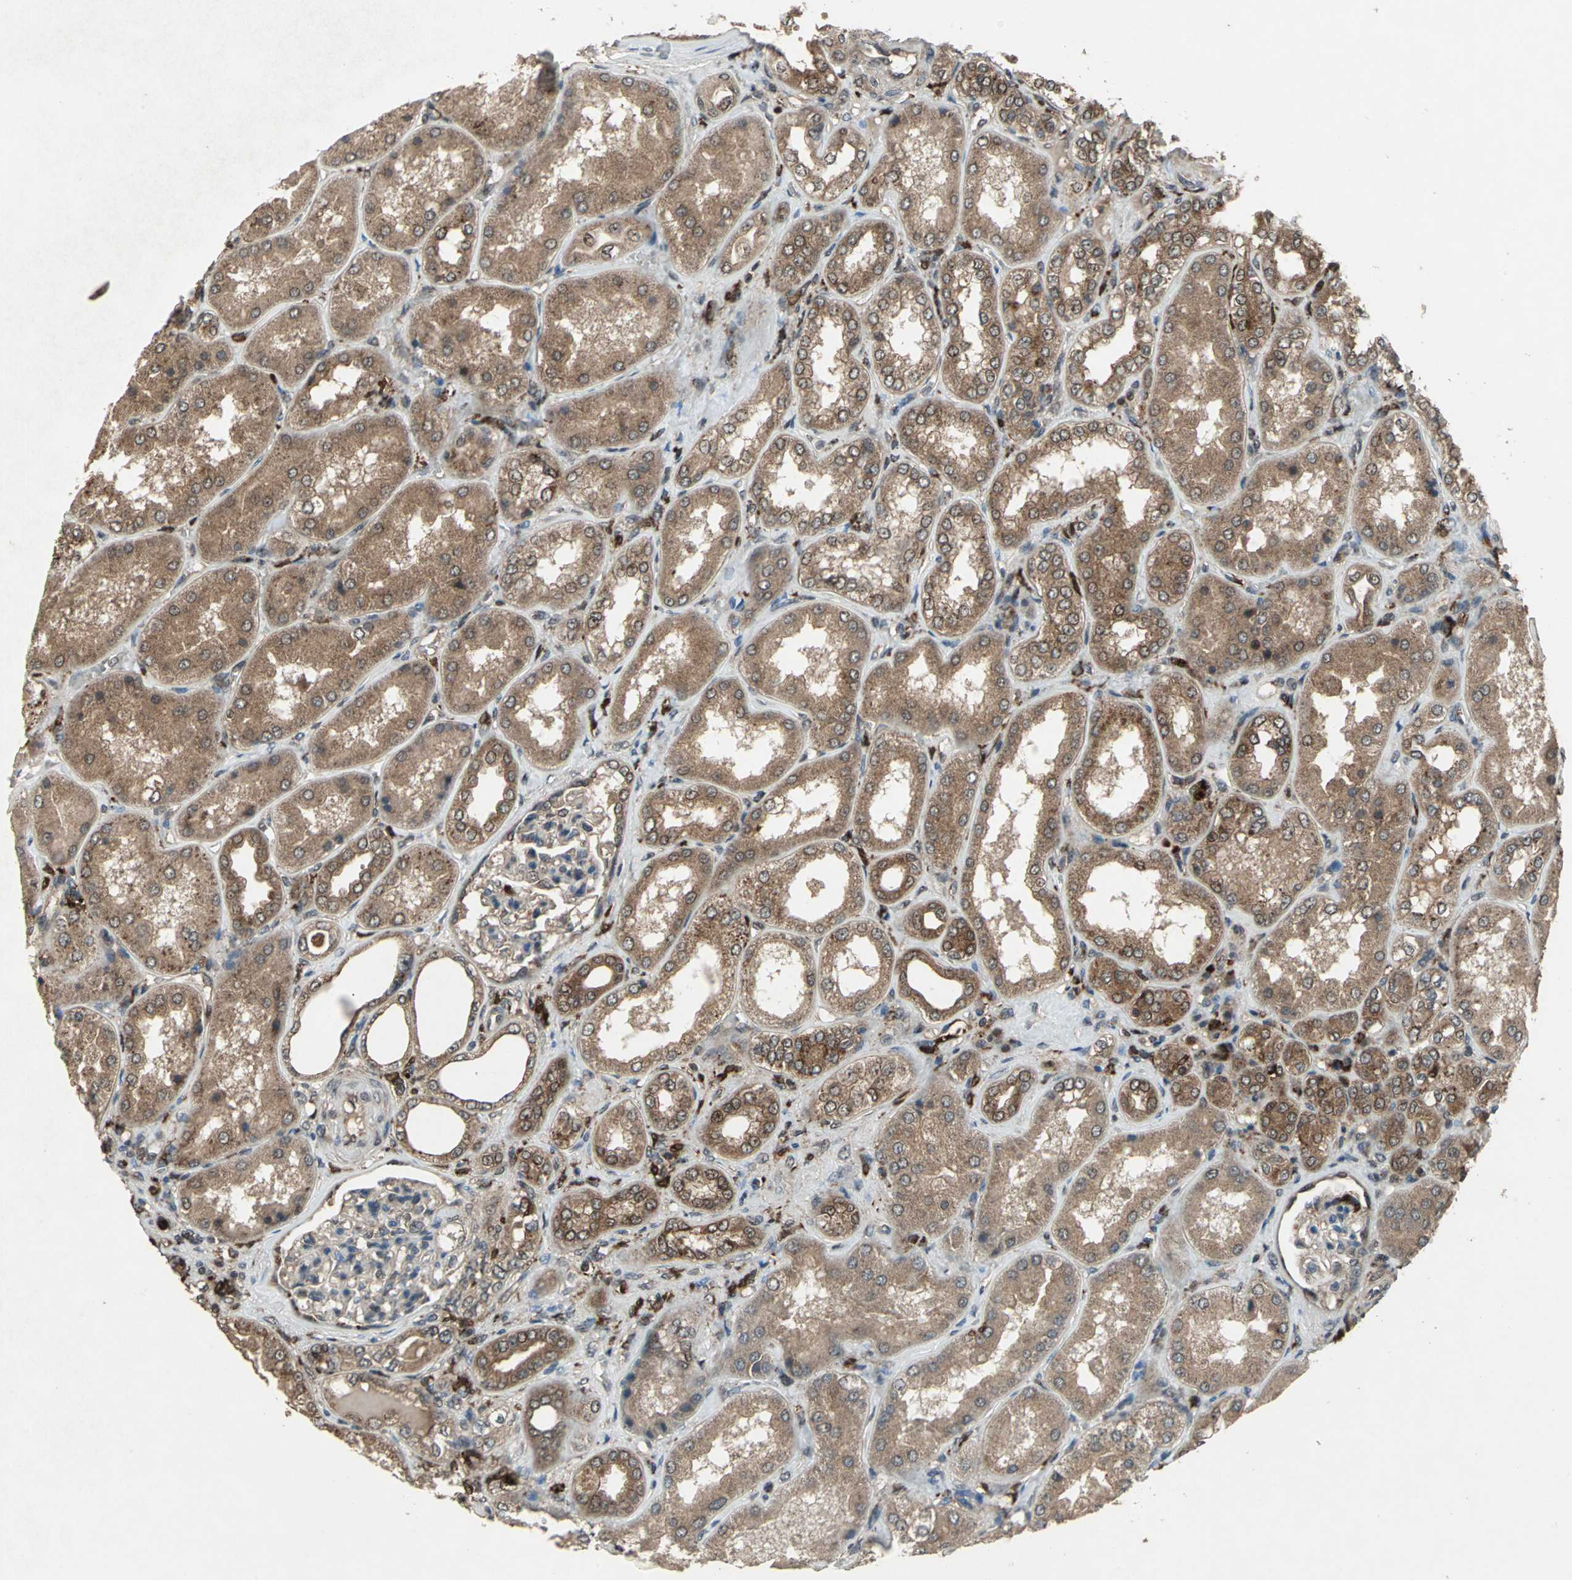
{"staining": {"intensity": "negative", "quantity": "none", "location": "none"}, "tissue": "kidney", "cell_type": "Cells in glomeruli", "image_type": "normal", "snomed": [{"axis": "morphology", "description": "Normal tissue, NOS"}, {"axis": "topography", "description": "Kidney"}], "caption": "Immunohistochemical staining of benign kidney exhibits no significant expression in cells in glomeruli. (DAB IHC visualized using brightfield microscopy, high magnification).", "gene": "PYCARD", "patient": {"sex": "female", "age": 56}}